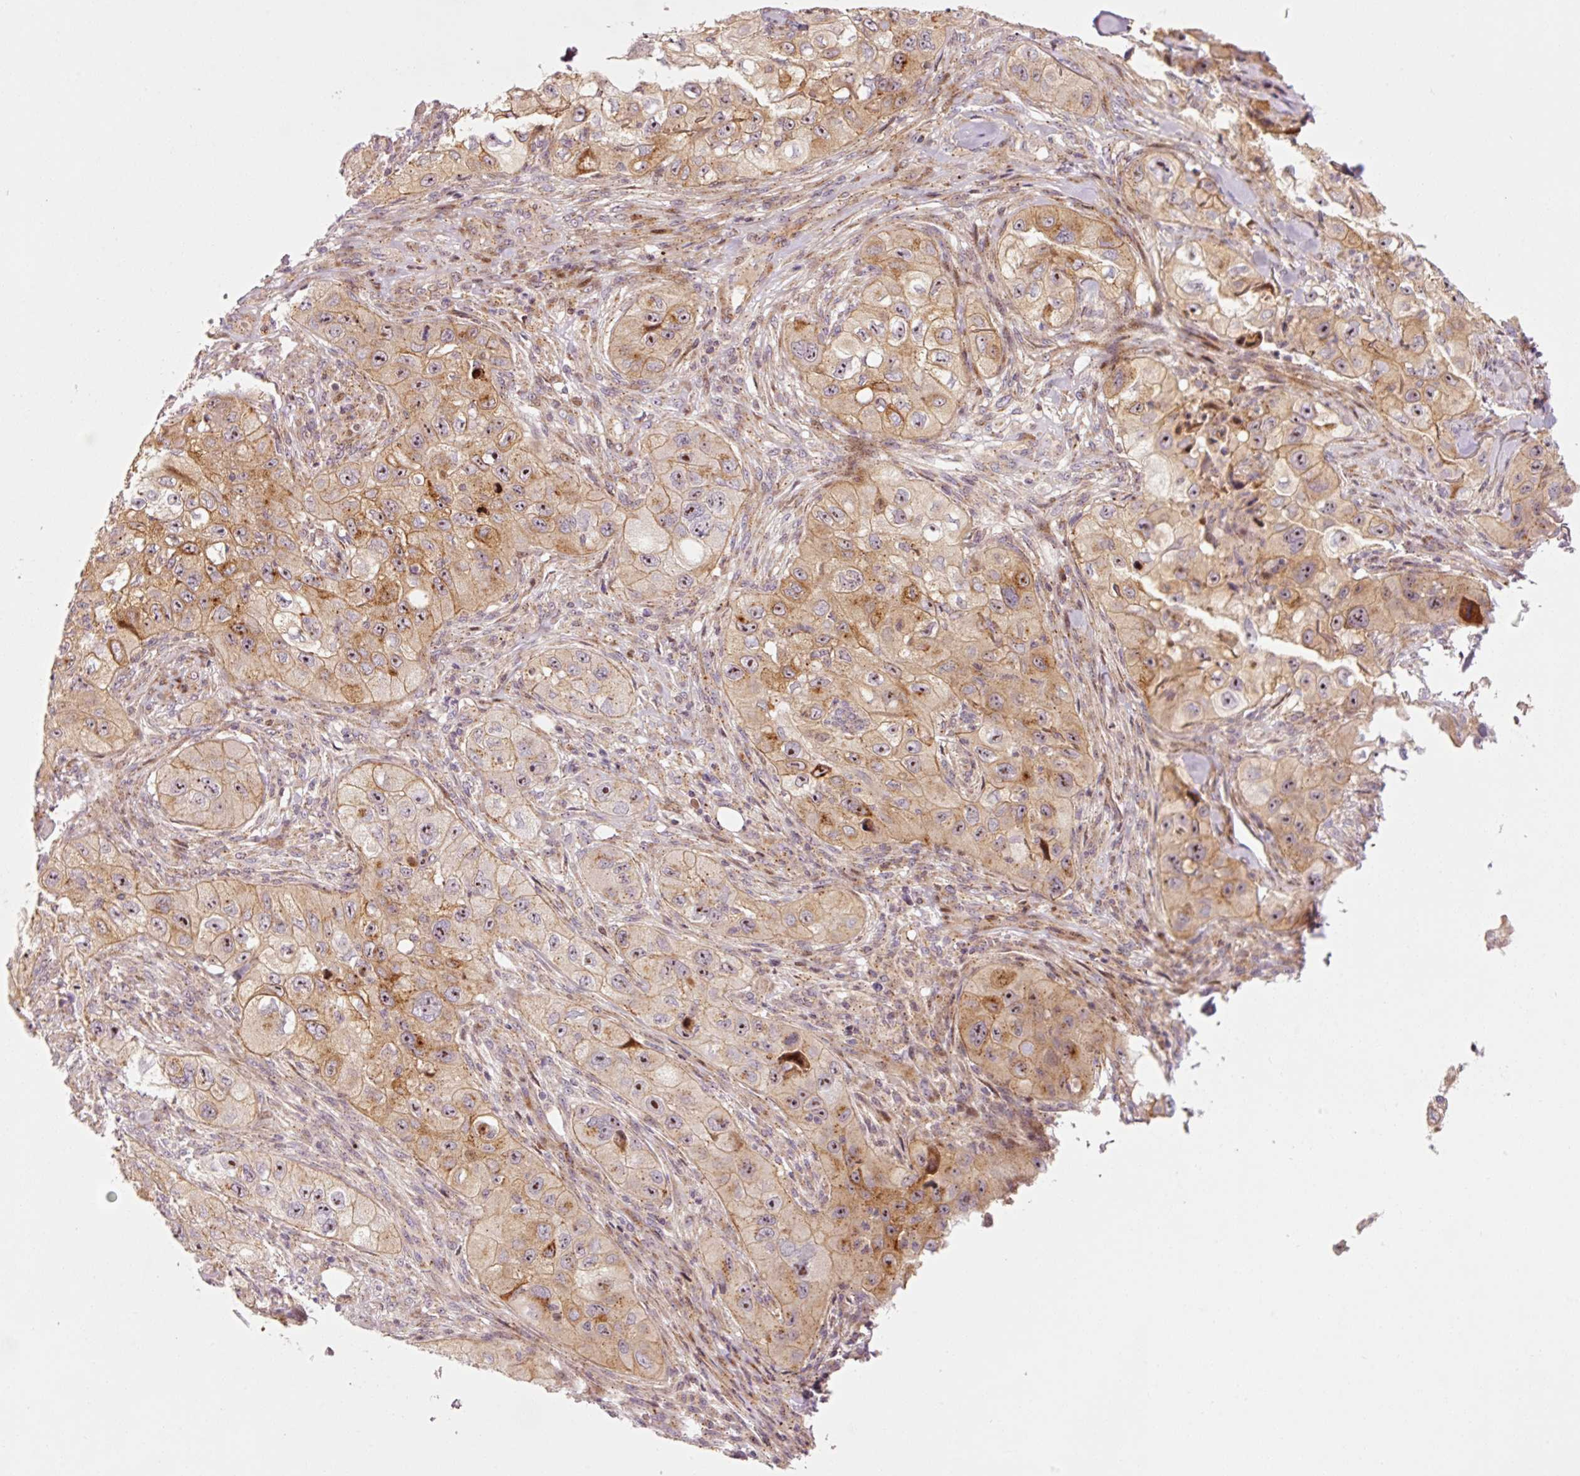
{"staining": {"intensity": "moderate", "quantity": "25%-75%", "location": "cytoplasmic/membranous,nuclear"}, "tissue": "skin cancer", "cell_type": "Tumor cells", "image_type": "cancer", "snomed": [{"axis": "morphology", "description": "Squamous cell carcinoma, NOS"}, {"axis": "topography", "description": "Skin"}, {"axis": "topography", "description": "Subcutis"}], "caption": "Skin cancer was stained to show a protein in brown. There is medium levels of moderate cytoplasmic/membranous and nuclear expression in approximately 25%-75% of tumor cells.", "gene": "ANKRD20A1", "patient": {"sex": "male", "age": 73}}